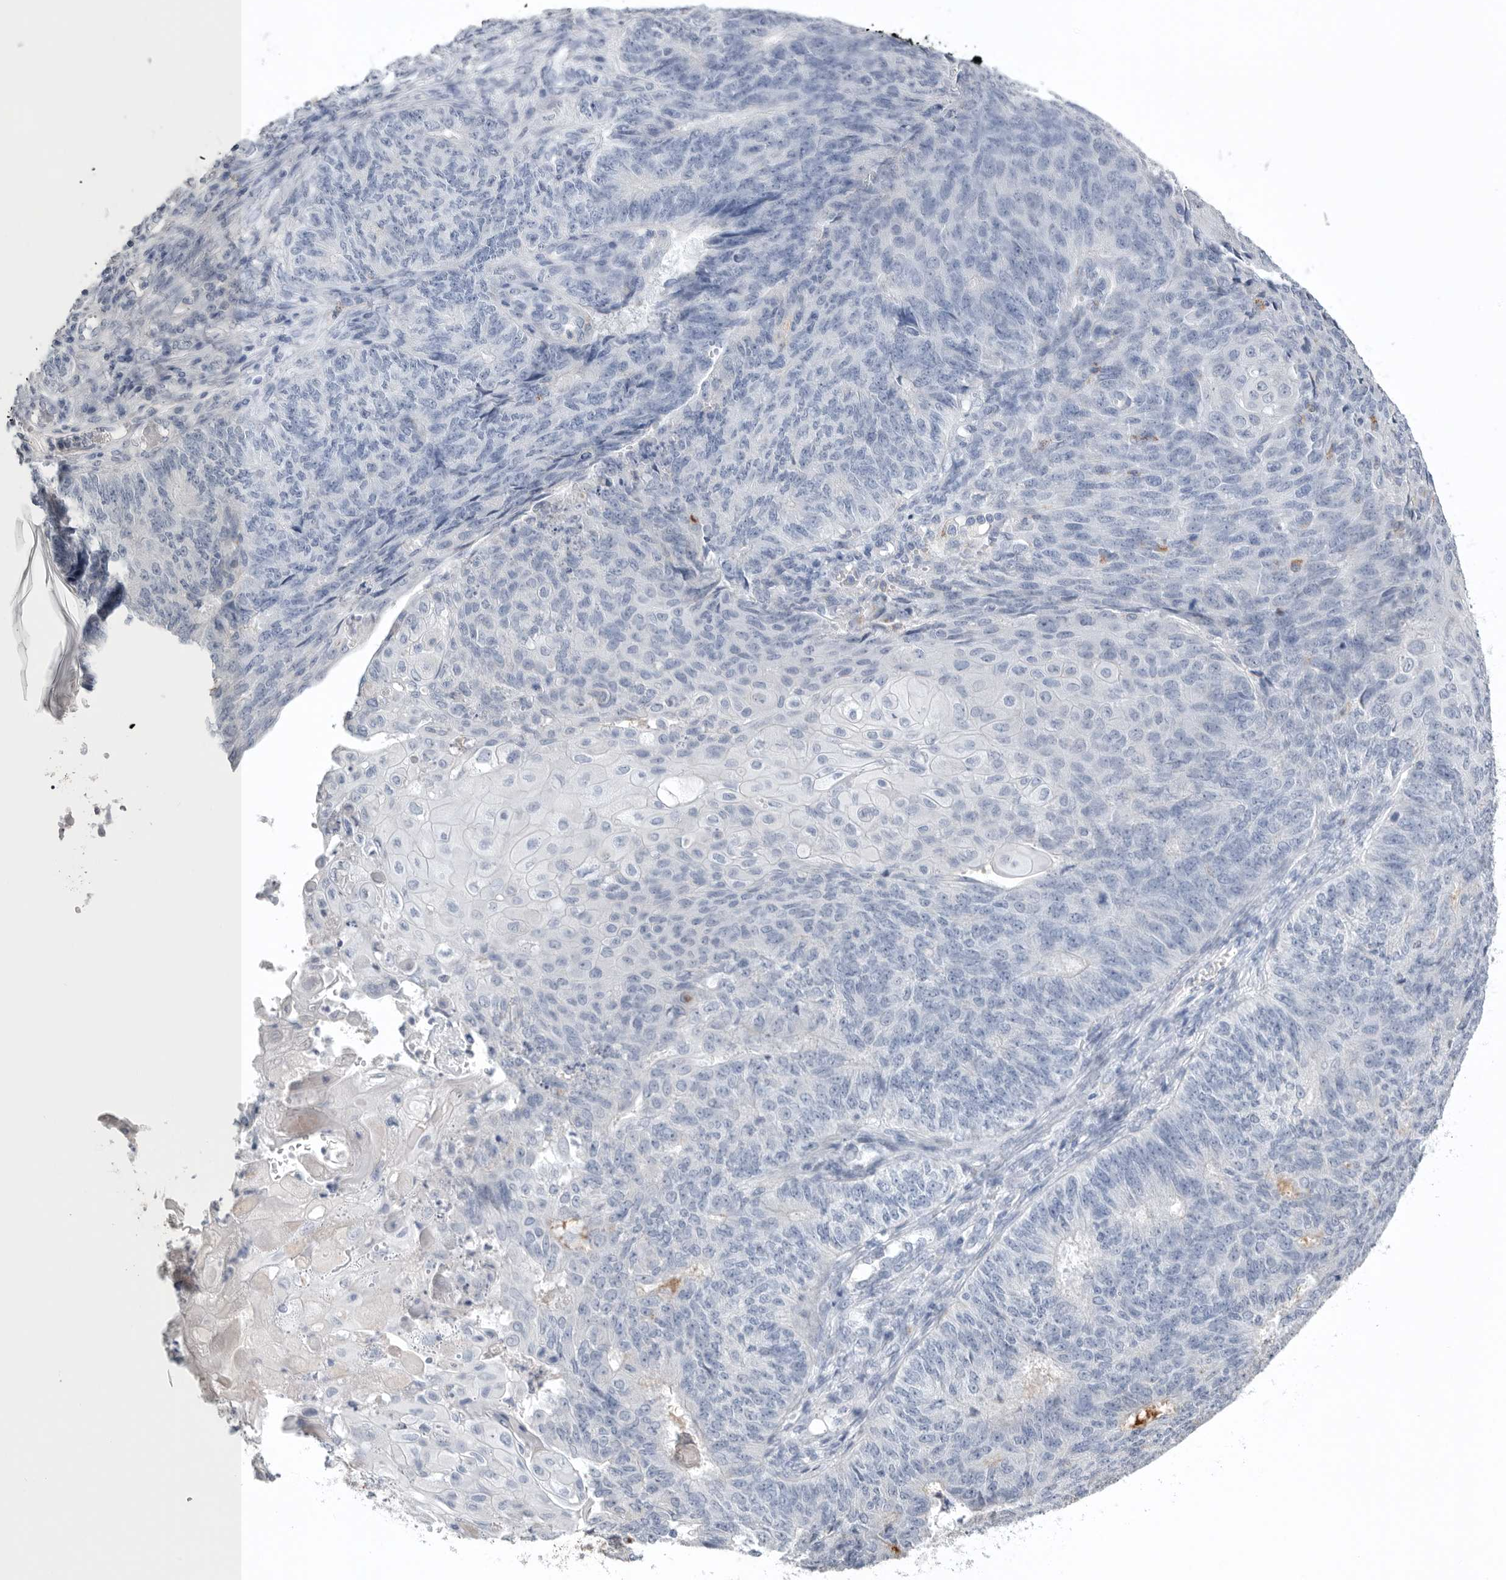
{"staining": {"intensity": "negative", "quantity": "none", "location": "none"}, "tissue": "endometrial cancer", "cell_type": "Tumor cells", "image_type": "cancer", "snomed": [{"axis": "morphology", "description": "Adenocarcinoma, NOS"}, {"axis": "topography", "description": "Endometrium"}], "caption": "High magnification brightfield microscopy of endometrial cancer (adenocarcinoma) stained with DAB (brown) and counterstained with hematoxylin (blue): tumor cells show no significant expression.", "gene": "TIMP1", "patient": {"sex": "female", "age": 32}}